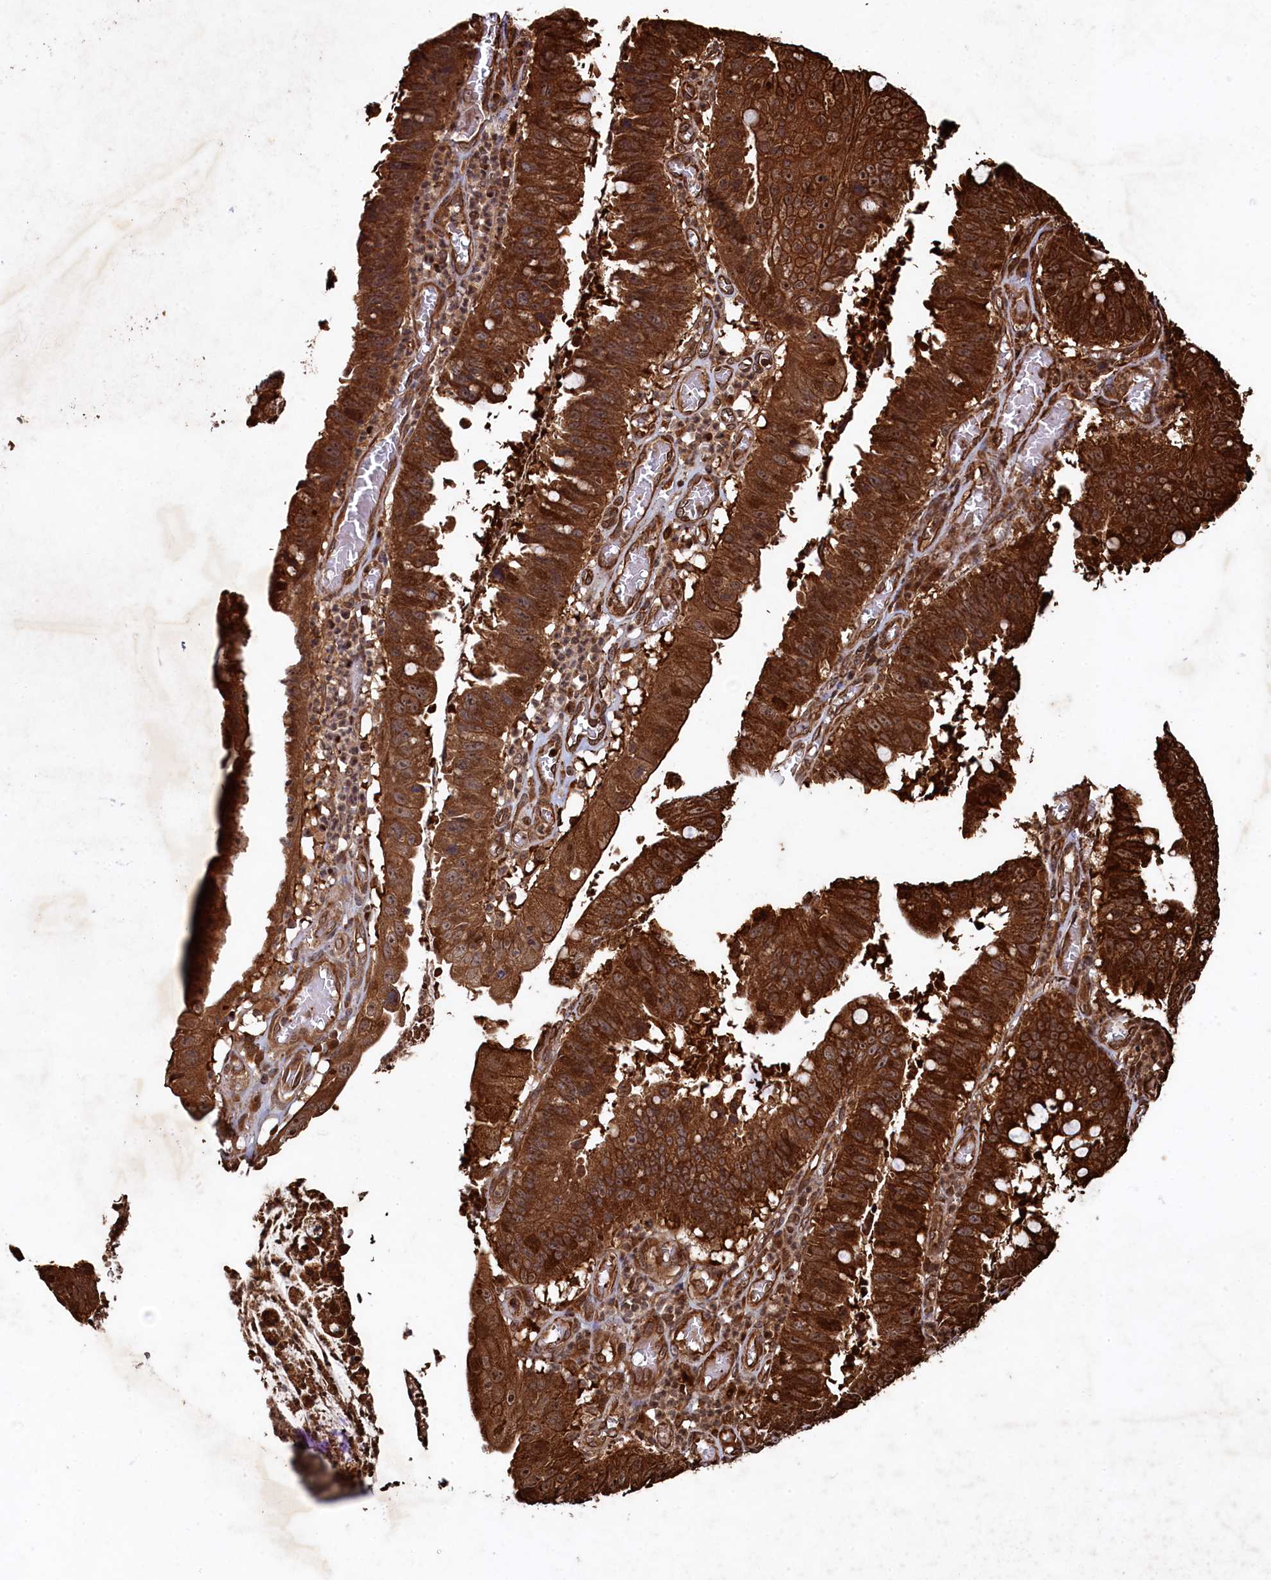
{"staining": {"intensity": "strong", "quantity": ">75%", "location": "cytoplasmic/membranous"}, "tissue": "stomach cancer", "cell_type": "Tumor cells", "image_type": "cancer", "snomed": [{"axis": "morphology", "description": "Adenocarcinoma, NOS"}, {"axis": "topography", "description": "Stomach"}], "caption": "Protein expression analysis of stomach adenocarcinoma shows strong cytoplasmic/membranous staining in approximately >75% of tumor cells.", "gene": "PIGN", "patient": {"sex": "male", "age": 59}}